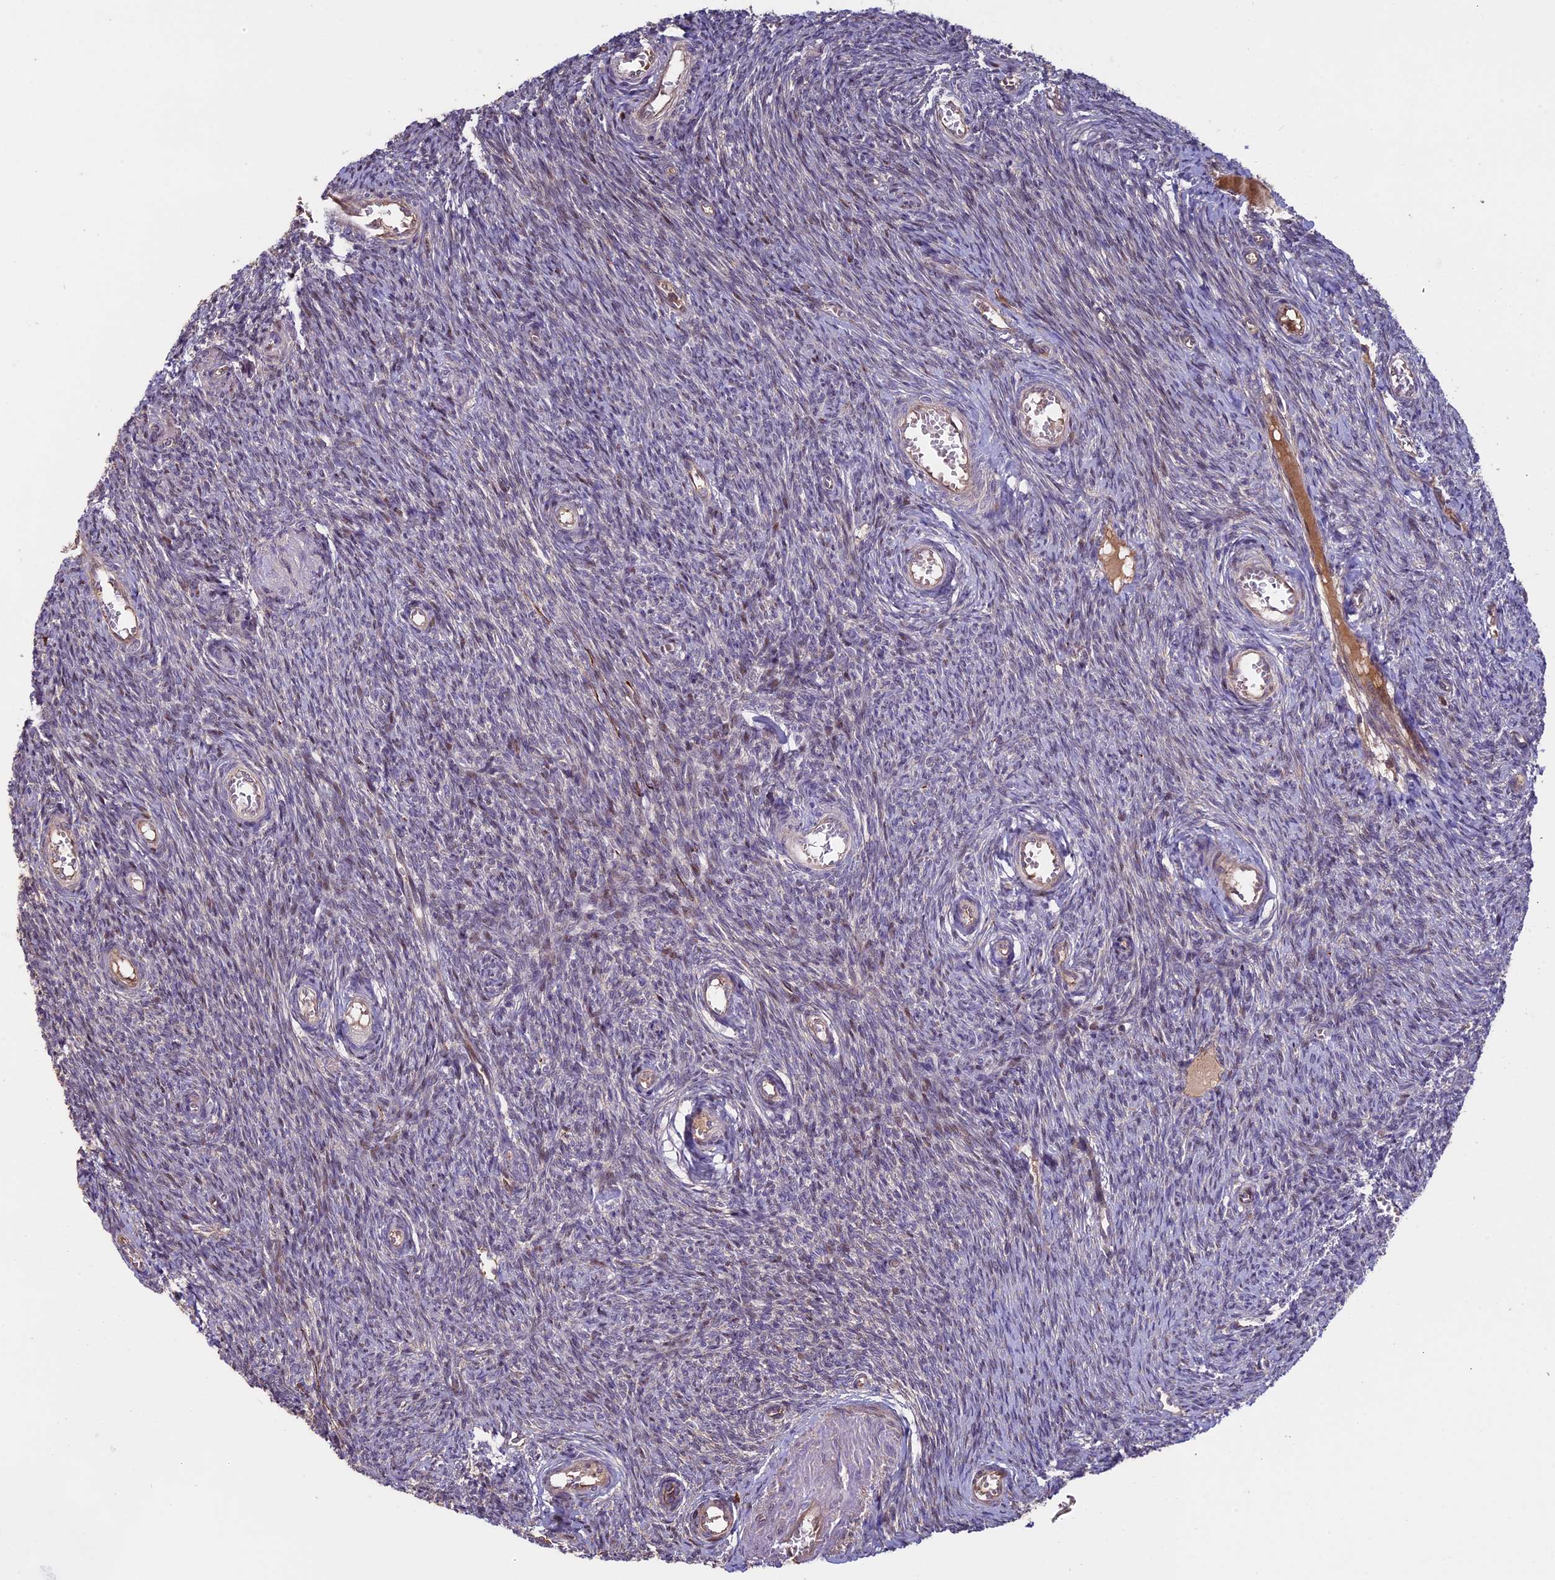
{"staining": {"intensity": "weak", "quantity": "<25%", "location": "cytoplasmic/membranous"}, "tissue": "ovary", "cell_type": "Ovarian stroma cells", "image_type": "normal", "snomed": [{"axis": "morphology", "description": "Normal tissue, NOS"}, {"axis": "topography", "description": "Ovary"}], "caption": "Histopathology image shows no protein expression in ovarian stroma cells of normal ovary.", "gene": "VWA3A", "patient": {"sex": "female", "age": 44}}